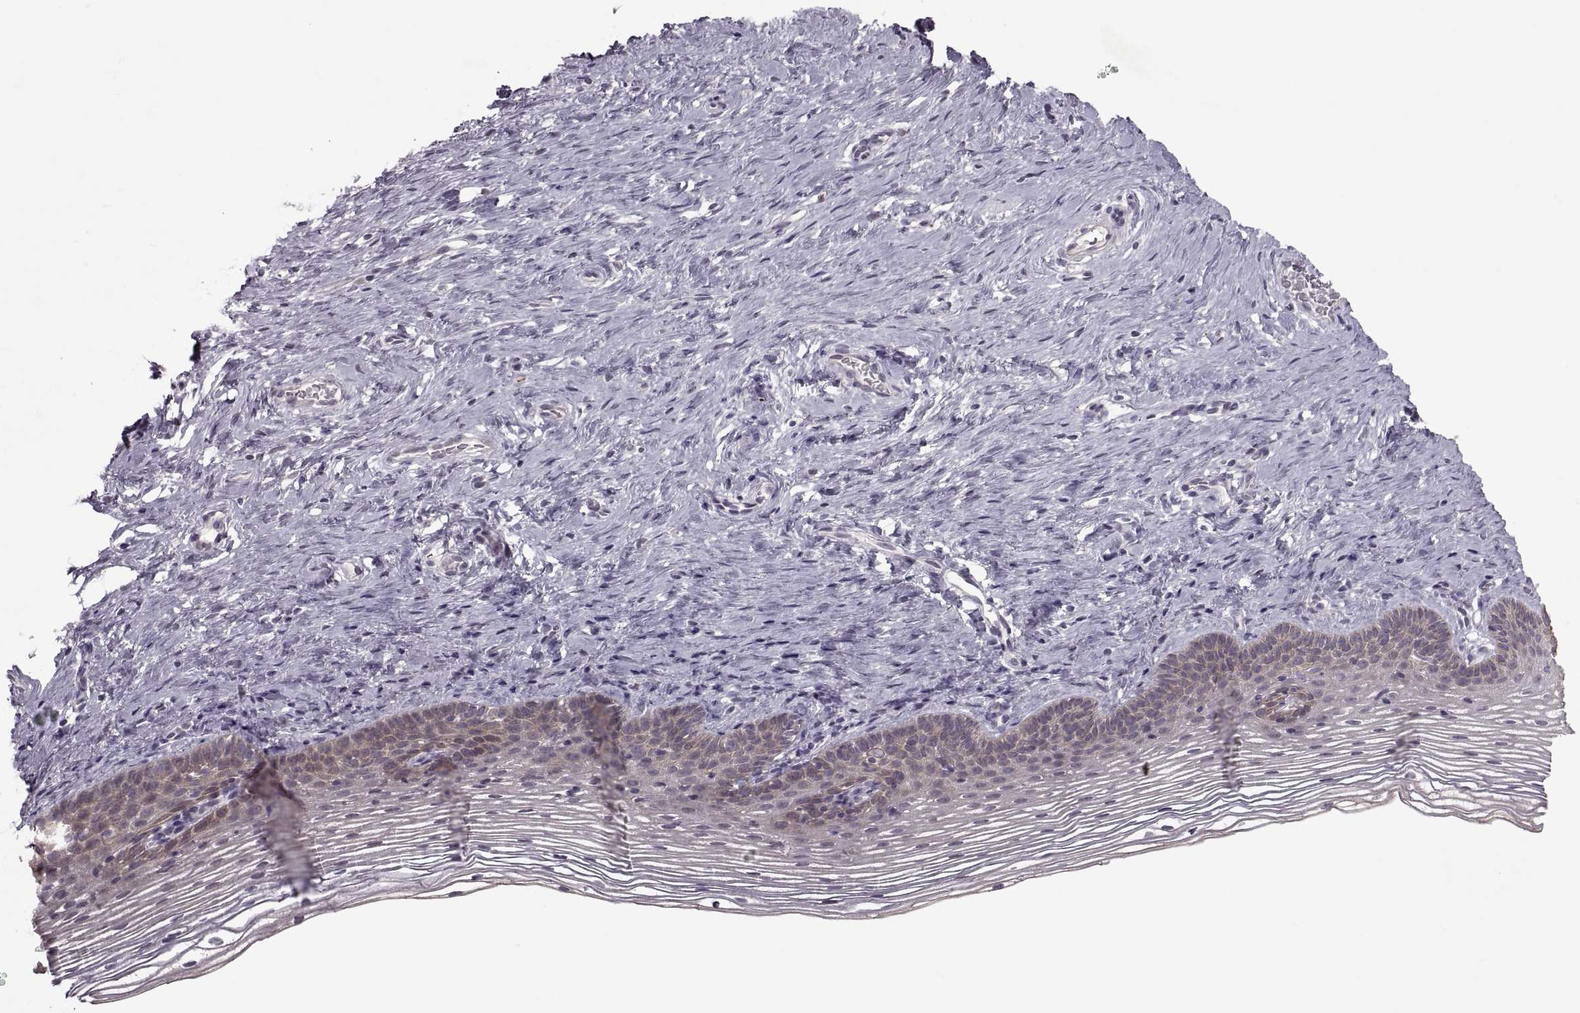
{"staining": {"intensity": "negative", "quantity": "none", "location": "none"}, "tissue": "cervix", "cell_type": "Glandular cells", "image_type": "normal", "snomed": [{"axis": "morphology", "description": "Normal tissue, NOS"}, {"axis": "topography", "description": "Cervix"}], "caption": "Immunohistochemistry (IHC) of unremarkable cervix shows no positivity in glandular cells.", "gene": "MGAT4D", "patient": {"sex": "female", "age": 39}}